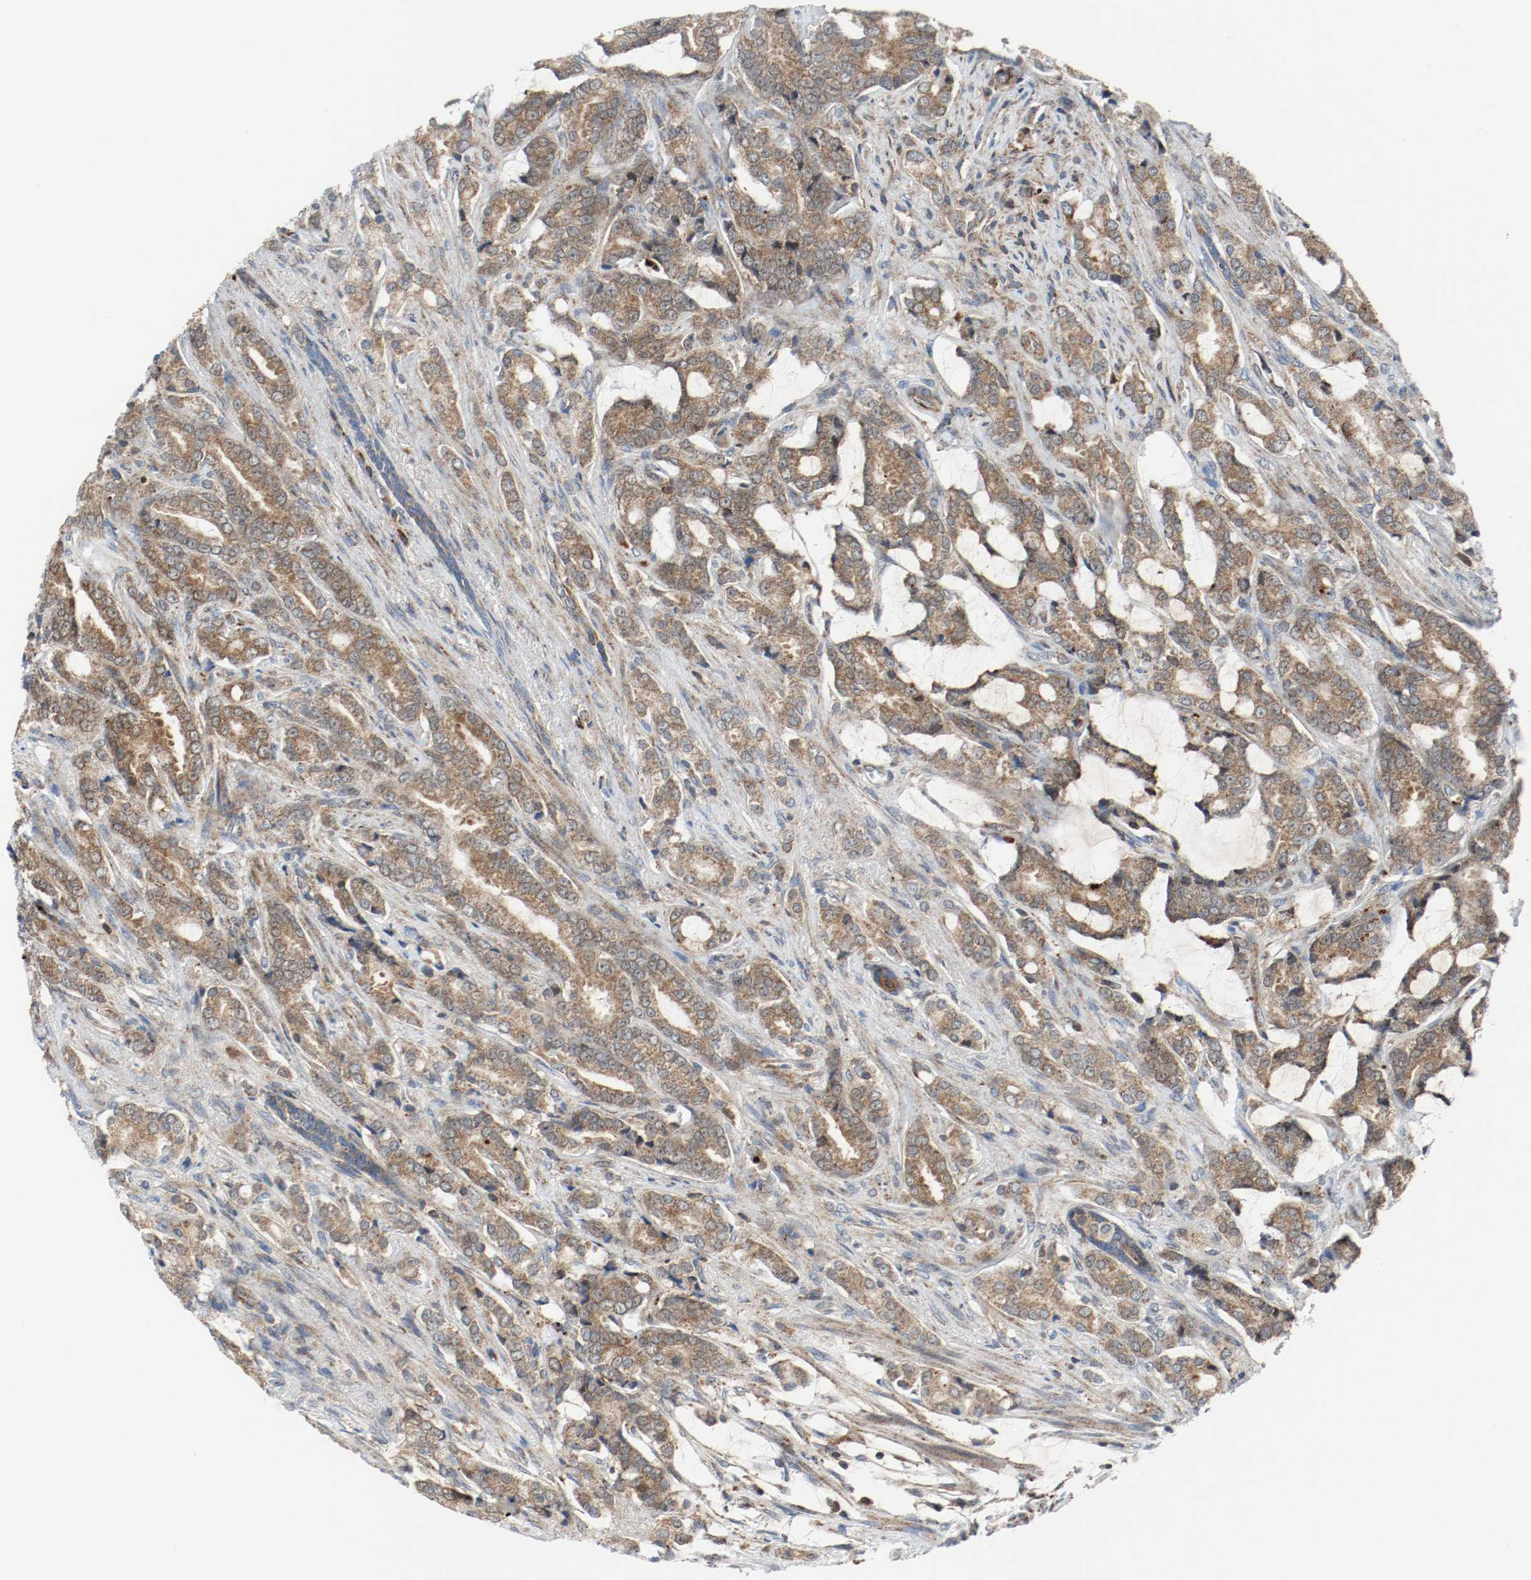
{"staining": {"intensity": "moderate", "quantity": ">75%", "location": "cytoplasmic/membranous"}, "tissue": "prostate cancer", "cell_type": "Tumor cells", "image_type": "cancer", "snomed": [{"axis": "morphology", "description": "Adenocarcinoma, Low grade"}, {"axis": "topography", "description": "Prostate"}], "caption": "An immunohistochemistry photomicrograph of tumor tissue is shown. Protein staining in brown shows moderate cytoplasmic/membranous positivity in prostate cancer within tumor cells.", "gene": "TXNRD1", "patient": {"sex": "male", "age": 58}}